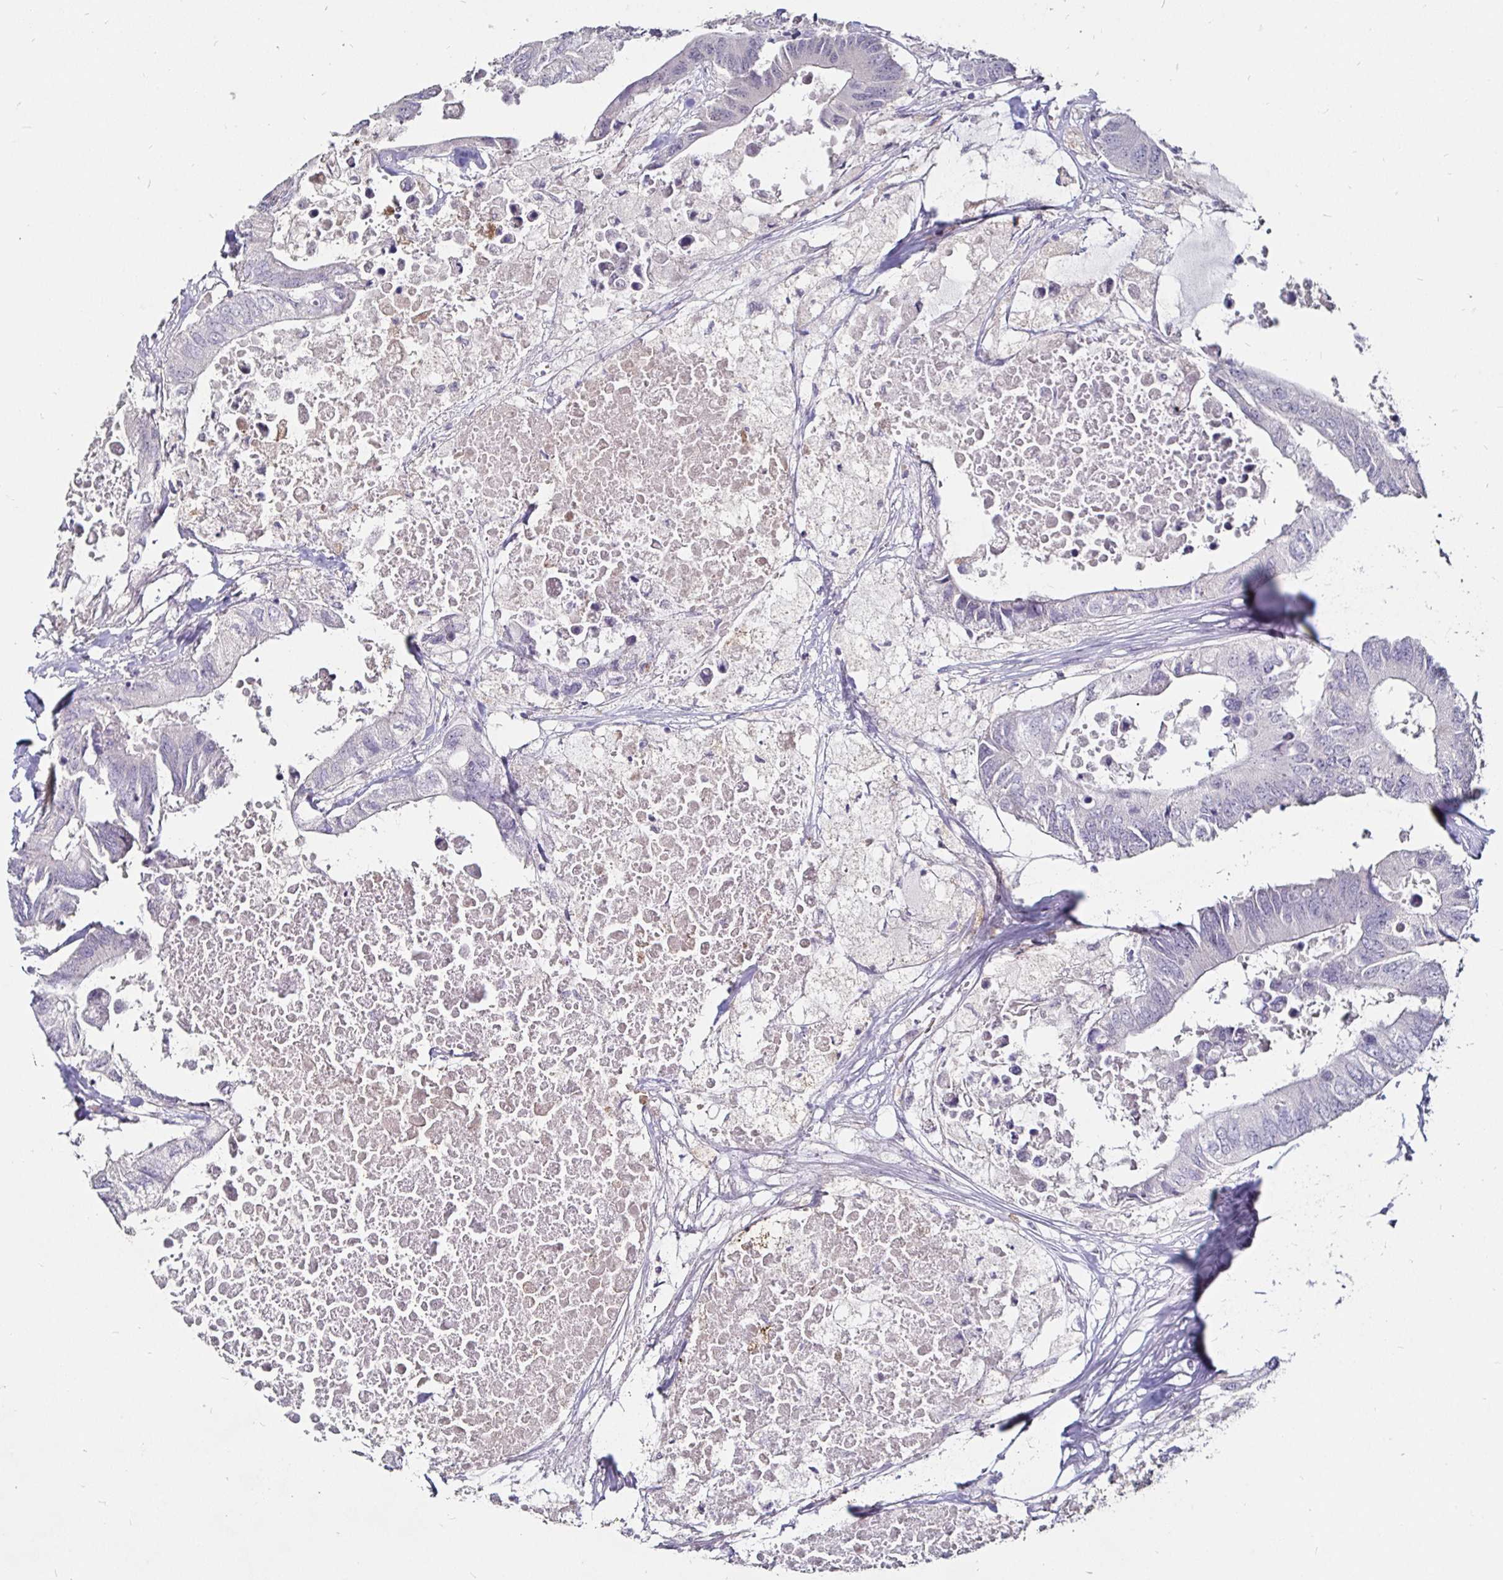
{"staining": {"intensity": "negative", "quantity": "none", "location": "none"}, "tissue": "colorectal cancer", "cell_type": "Tumor cells", "image_type": "cancer", "snomed": [{"axis": "morphology", "description": "Adenocarcinoma, NOS"}, {"axis": "topography", "description": "Colon"}], "caption": "Colorectal cancer stained for a protein using immunohistochemistry displays no staining tumor cells.", "gene": "FAIM2", "patient": {"sex": "male", "age": 71}}